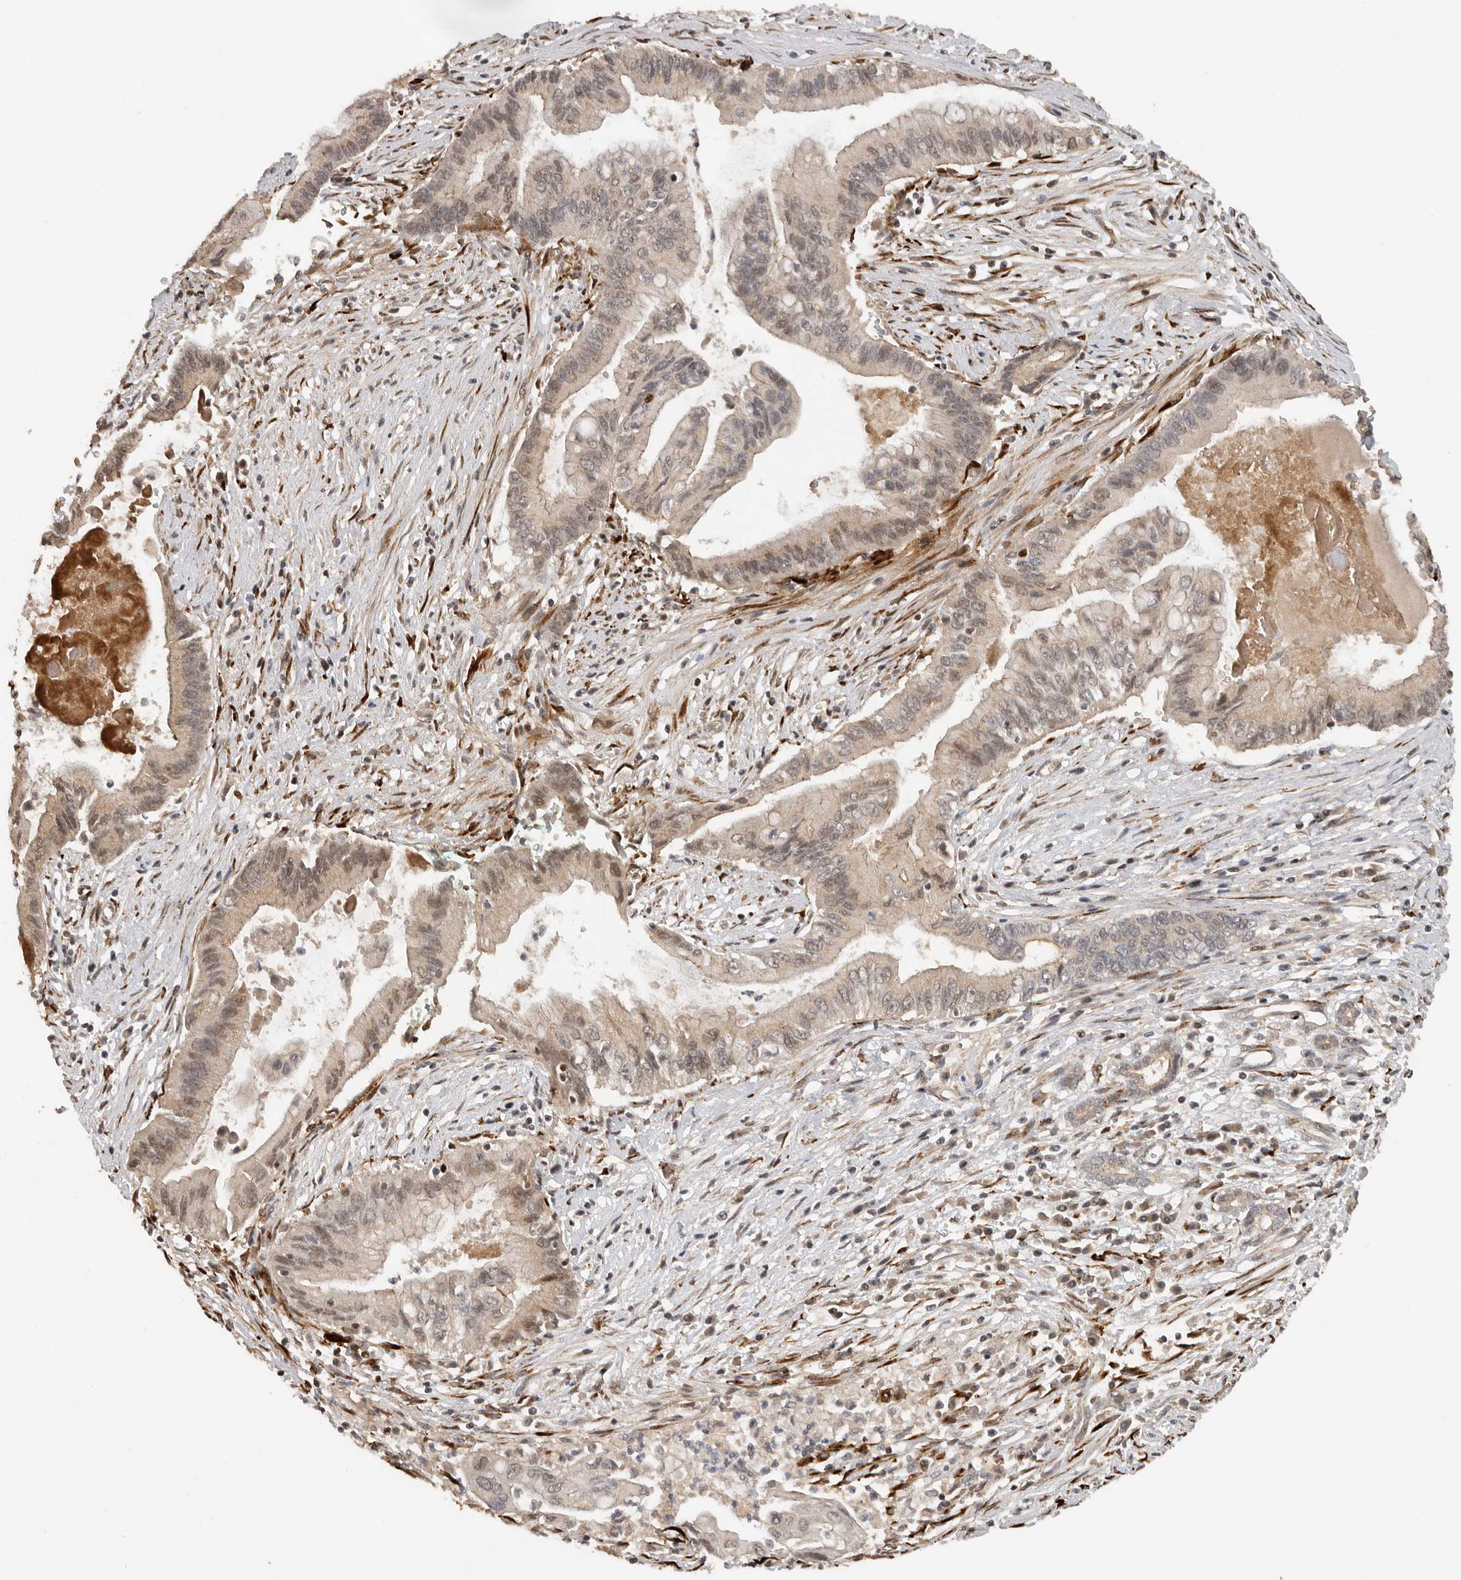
{"staining": {"intensity": "weak", "quantity": ">75%", "location": "nuclear"}, "tissue": "pancreatic cancer", "cell_type": "Tumor cells", "image_type": "cancer", "snomed": [{"axis": "morphology", "description": "Adenocarcinoma, NOS"}, {"axis": "topography", "description": "Pancreas"}], "caption": "A histopathology image showing weak nuclear expression in approximately >75% of tumor cells in adenocarcinoma (pancreatic), as visualized by brown immunohistochemical staining.", "gene": "HENMT1", "patient": {"sex": "male", "age": 78}}